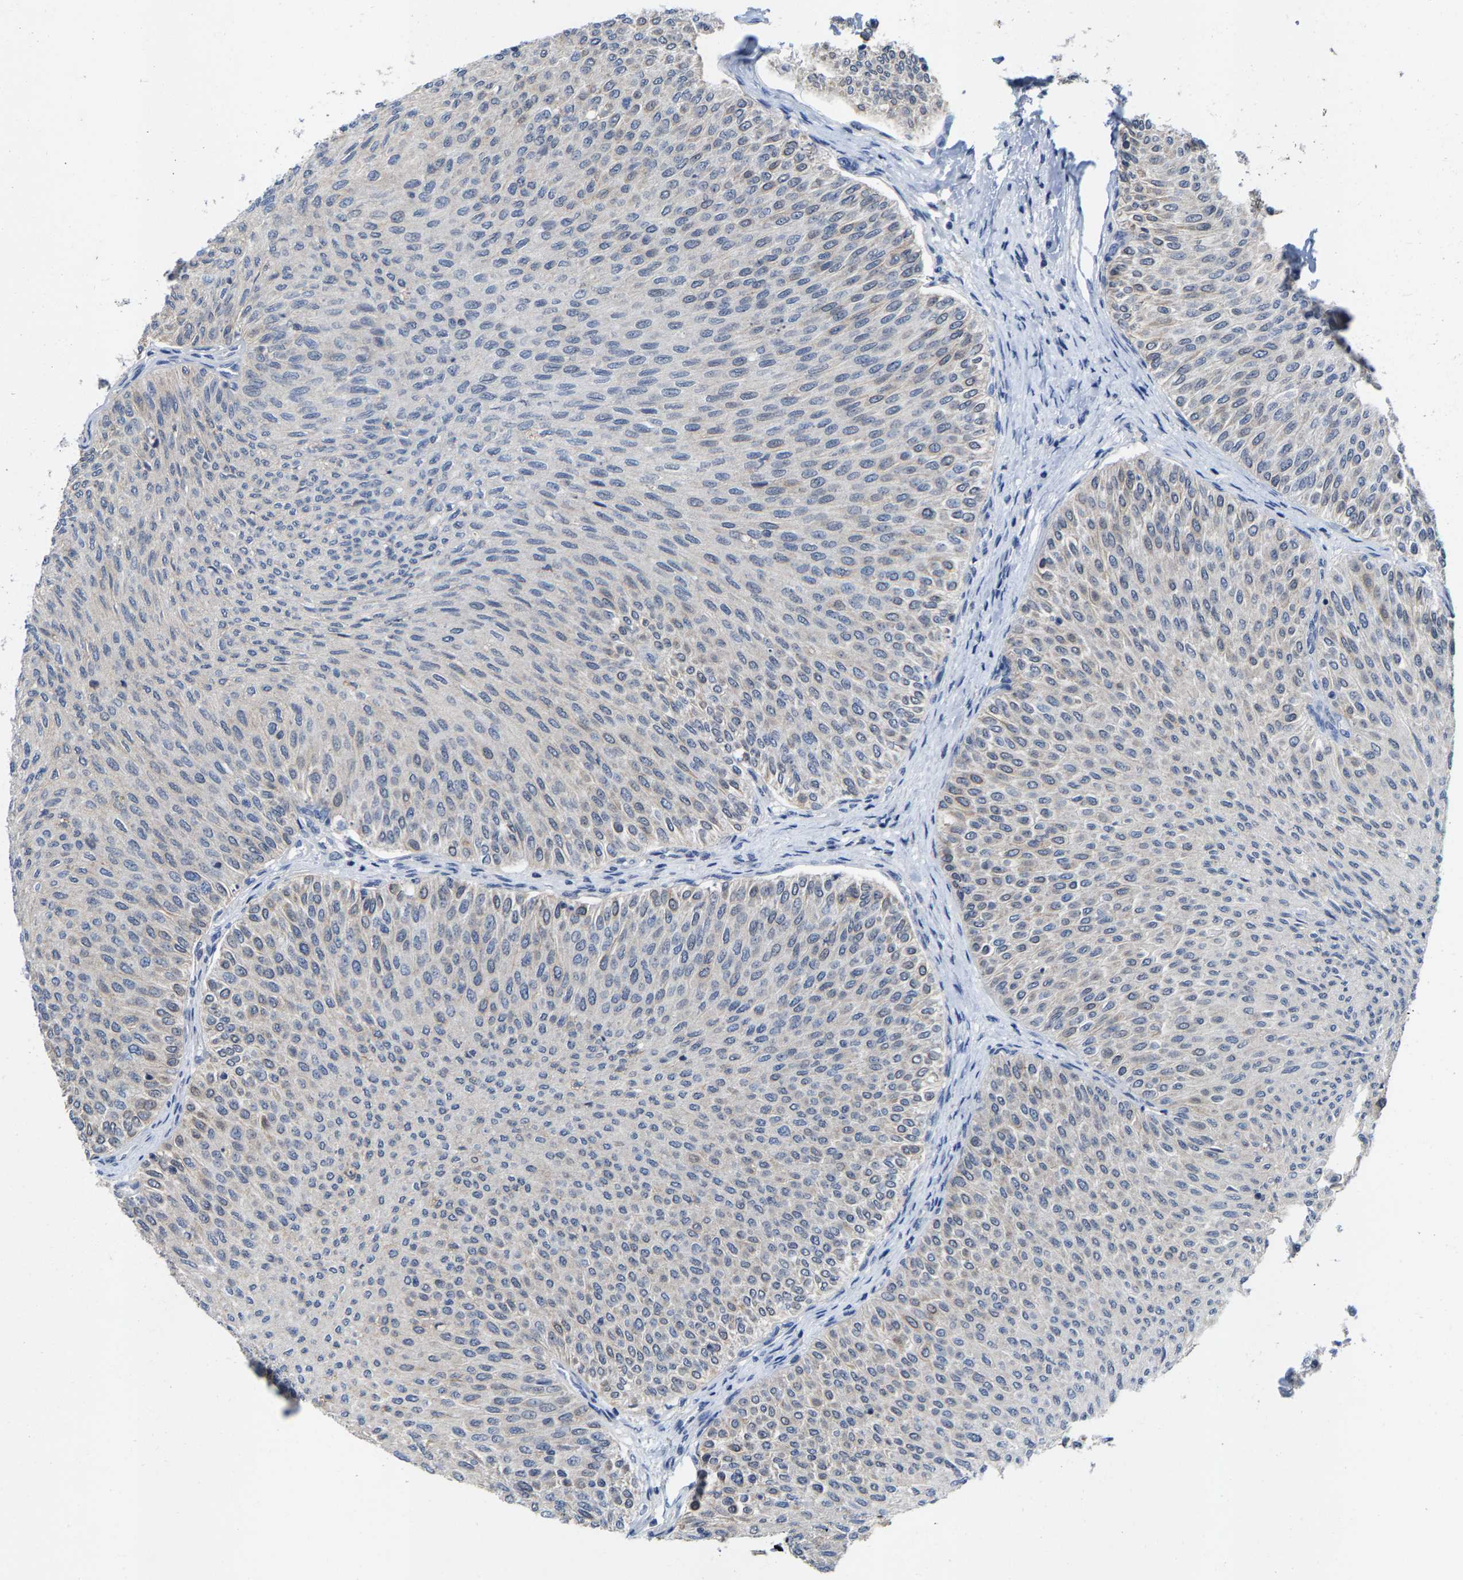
{"staining": {"intensity": "negative", "quantity": "none", "location": "none"}, "tissue": "urothelial cancer", "cell_type": "Tumor cells", "image_type": "cancer", "snomed": [{"axis": "morphology", "description": "Urothelial carcinoma, Low grade"}, {"axis": "topography", "description": "Urinary bladder"}], "caption": "Tumor cells are negative for brown protein staining in low-grade urothelial carcinoma.", "gene": "FGD3", "patient": {"sex": "male", "age": 78}}